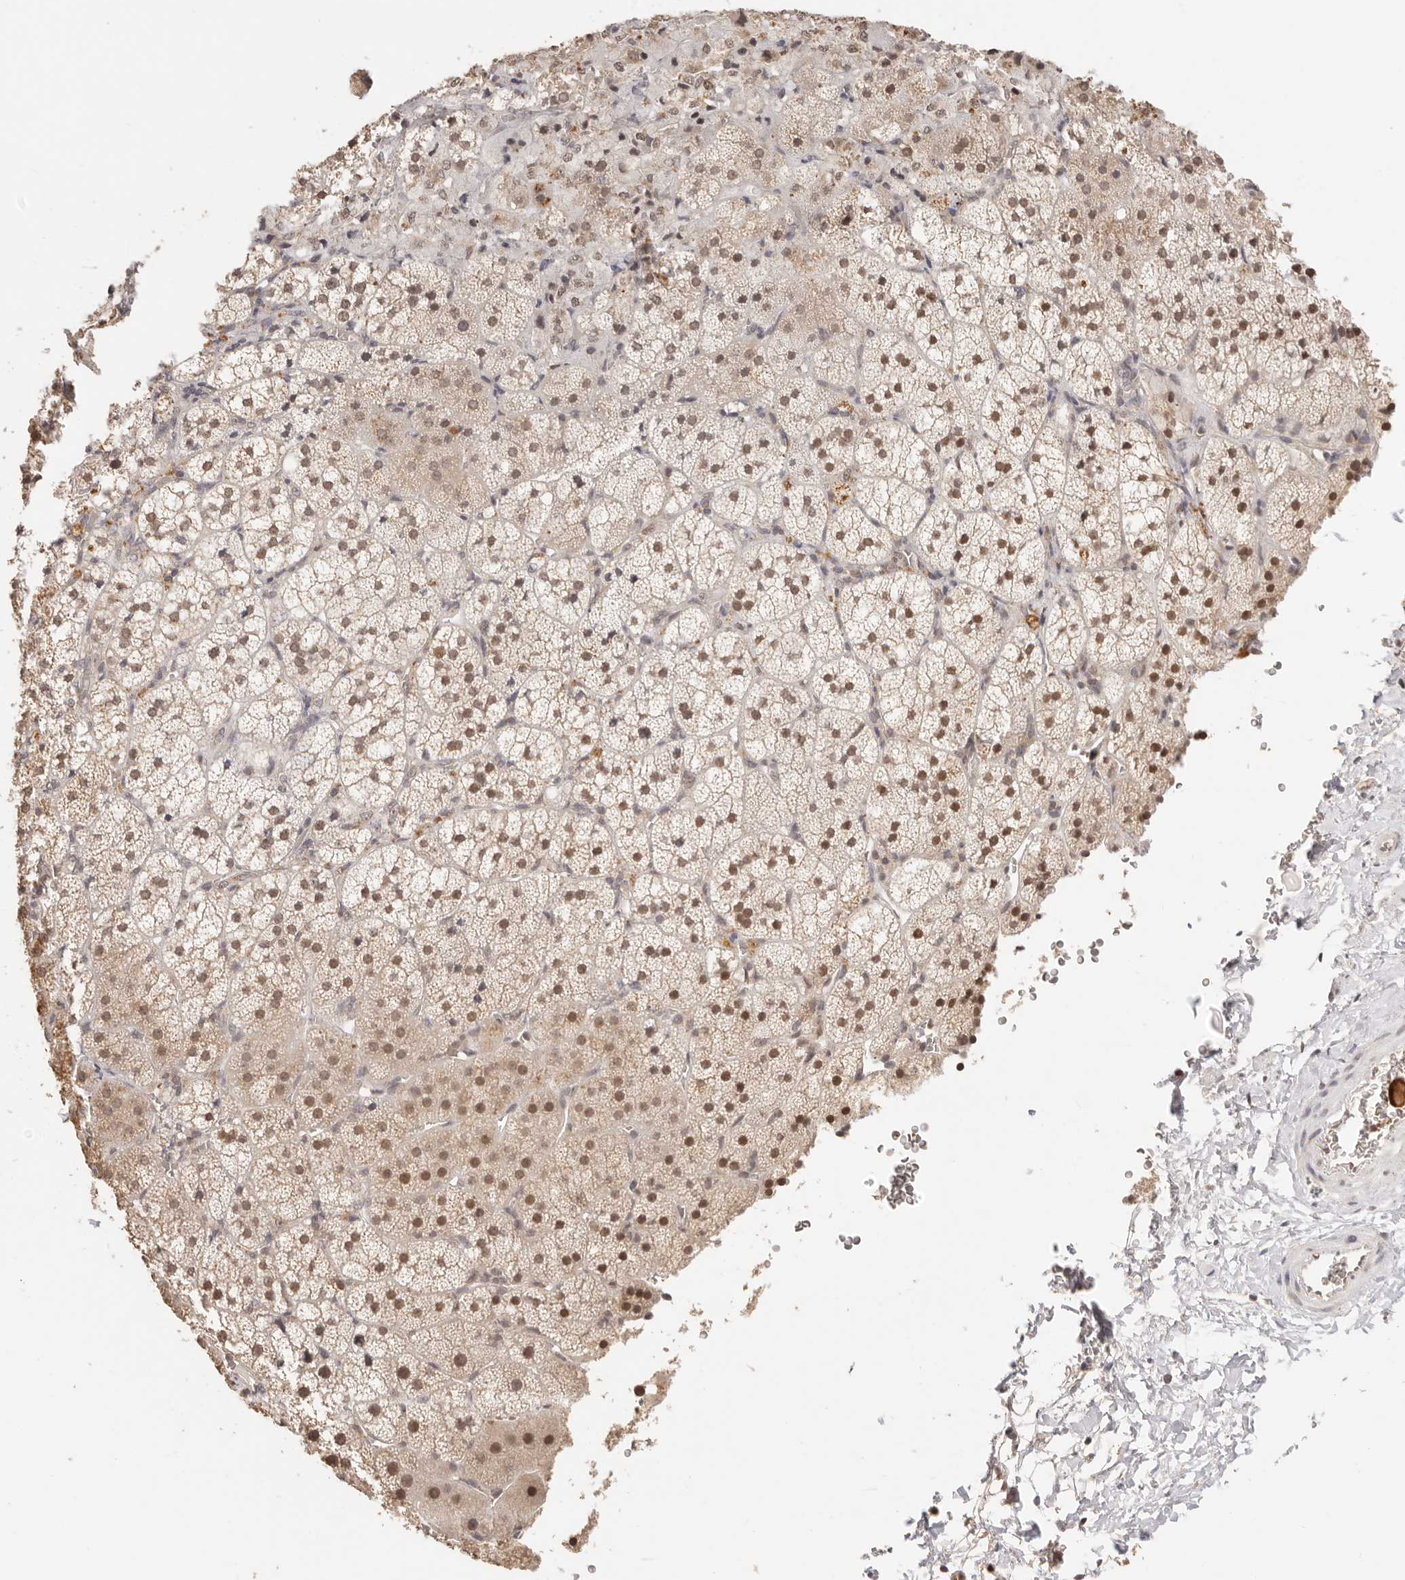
{"staining": {"intensity": "moderate", "quantity": ">75%", "location": "nuclear"}, "tissue": "adrenal gland", "cell_type": "Glandular cells", "image_type": "normal", "snomed": [{"axis": "morphology", "description": "Normal tissue, NOS"}, {"axis": "topography", "description": "Adrenal gland"}], "caption": "The histopathology image exhibits a brown stain indicating the presence of a protein in the nuclear of glandular cells in adrenal gland.", "gene": "RFC3", "patient": {"sex": "female", "age": 44}}